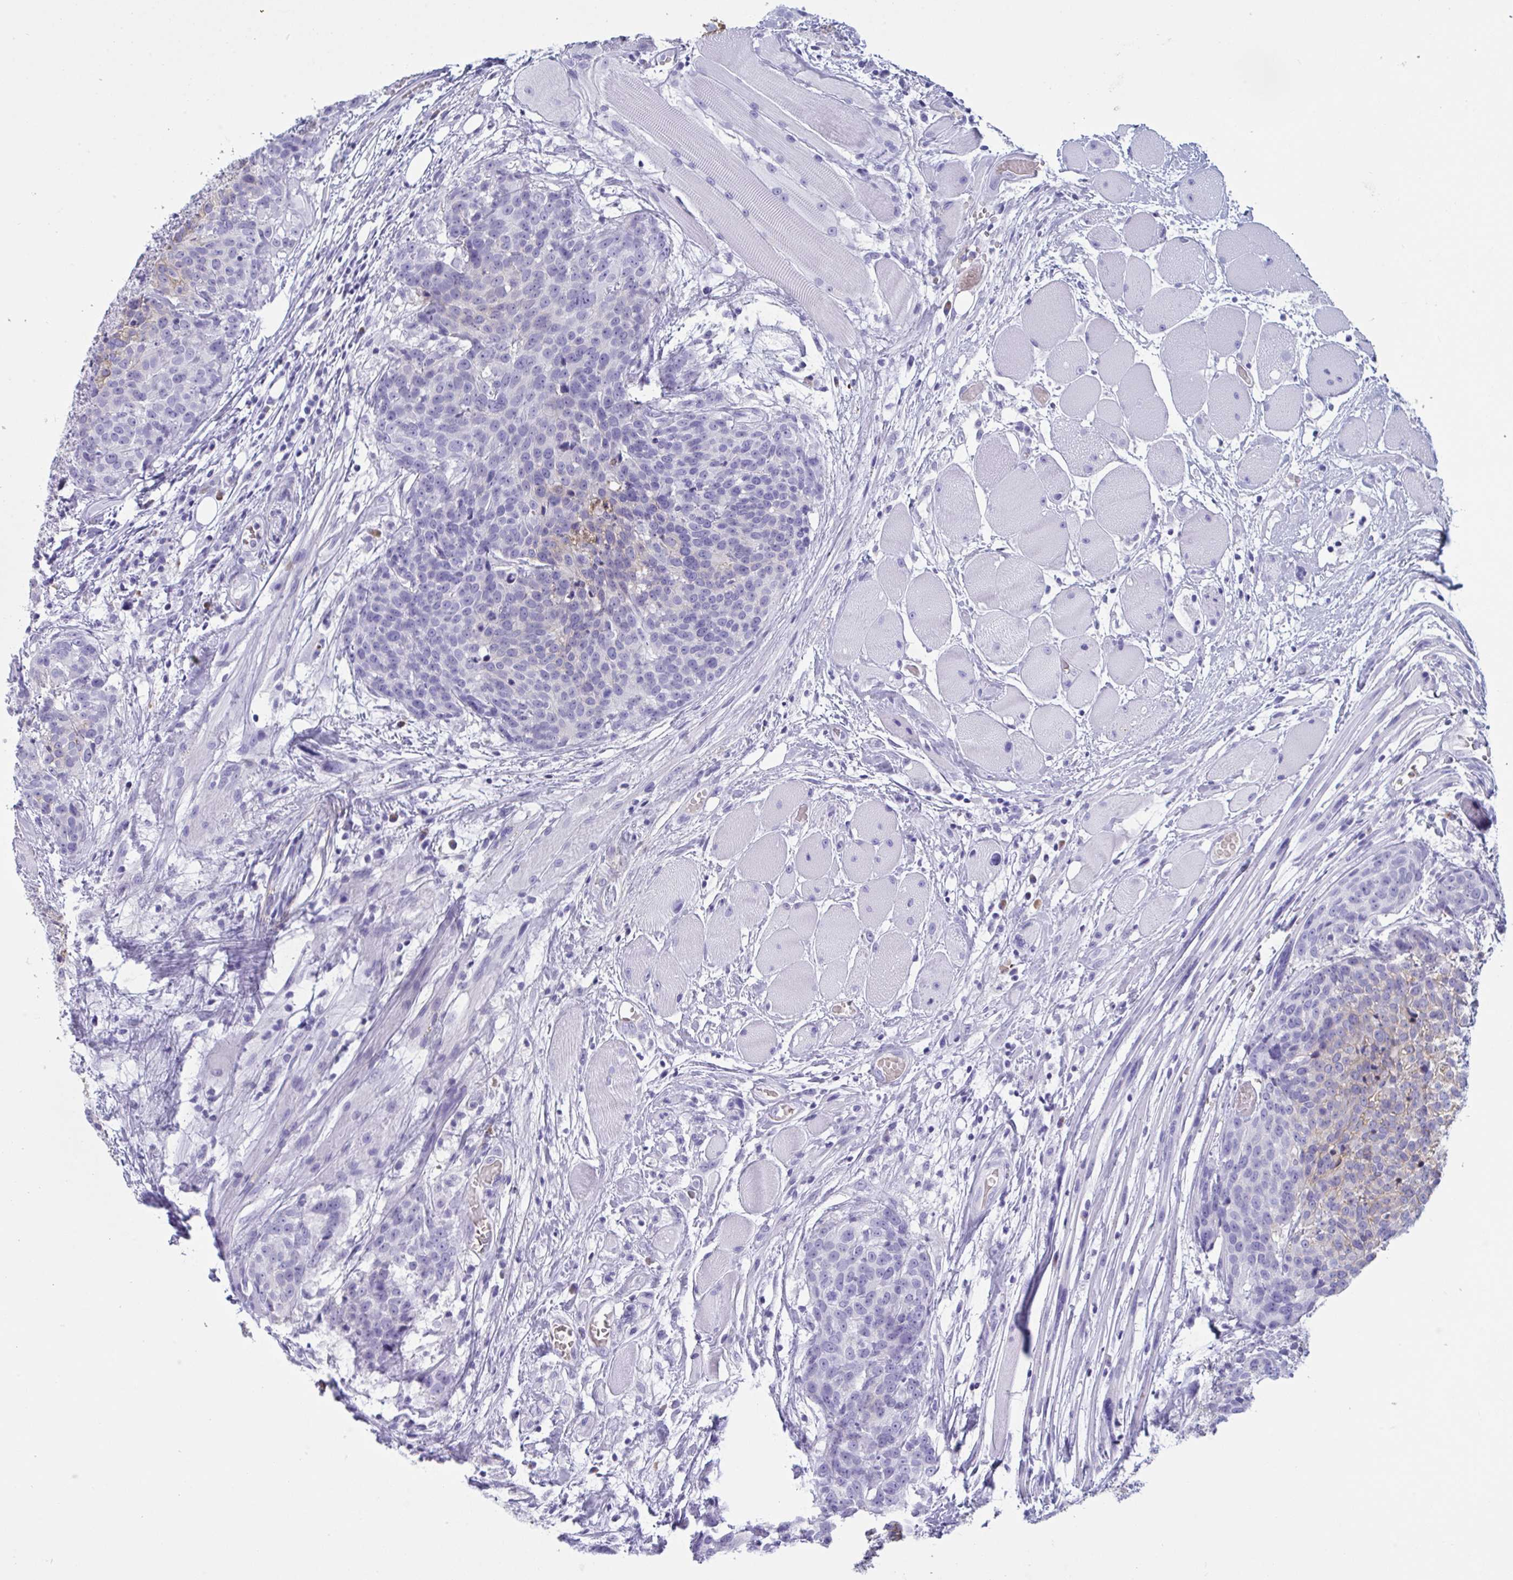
{"staining": {"intensity": "negative", "quantity": "none", "location": "none"}, "tissue": "head and neck cancer", "cell_type": "Tumor cells", "image_type": "cancer", "snomed": [{"axis": "morphology", "description": "Squamous cell carcinoma, NOS"}, {"axis": "topography", "description": "Oral tissue"}, {"axis": "topography", "description": "Head-Neck"}], "caption": "A high-resolution photomicrograph shows immunohistochemistry (IHC) staining of head and neck squamous cell carcinoma, which displays no significant positivity in tumor cells.", "gene": "SLC2A1", "patient": {"sex": "male", "age": 64}}